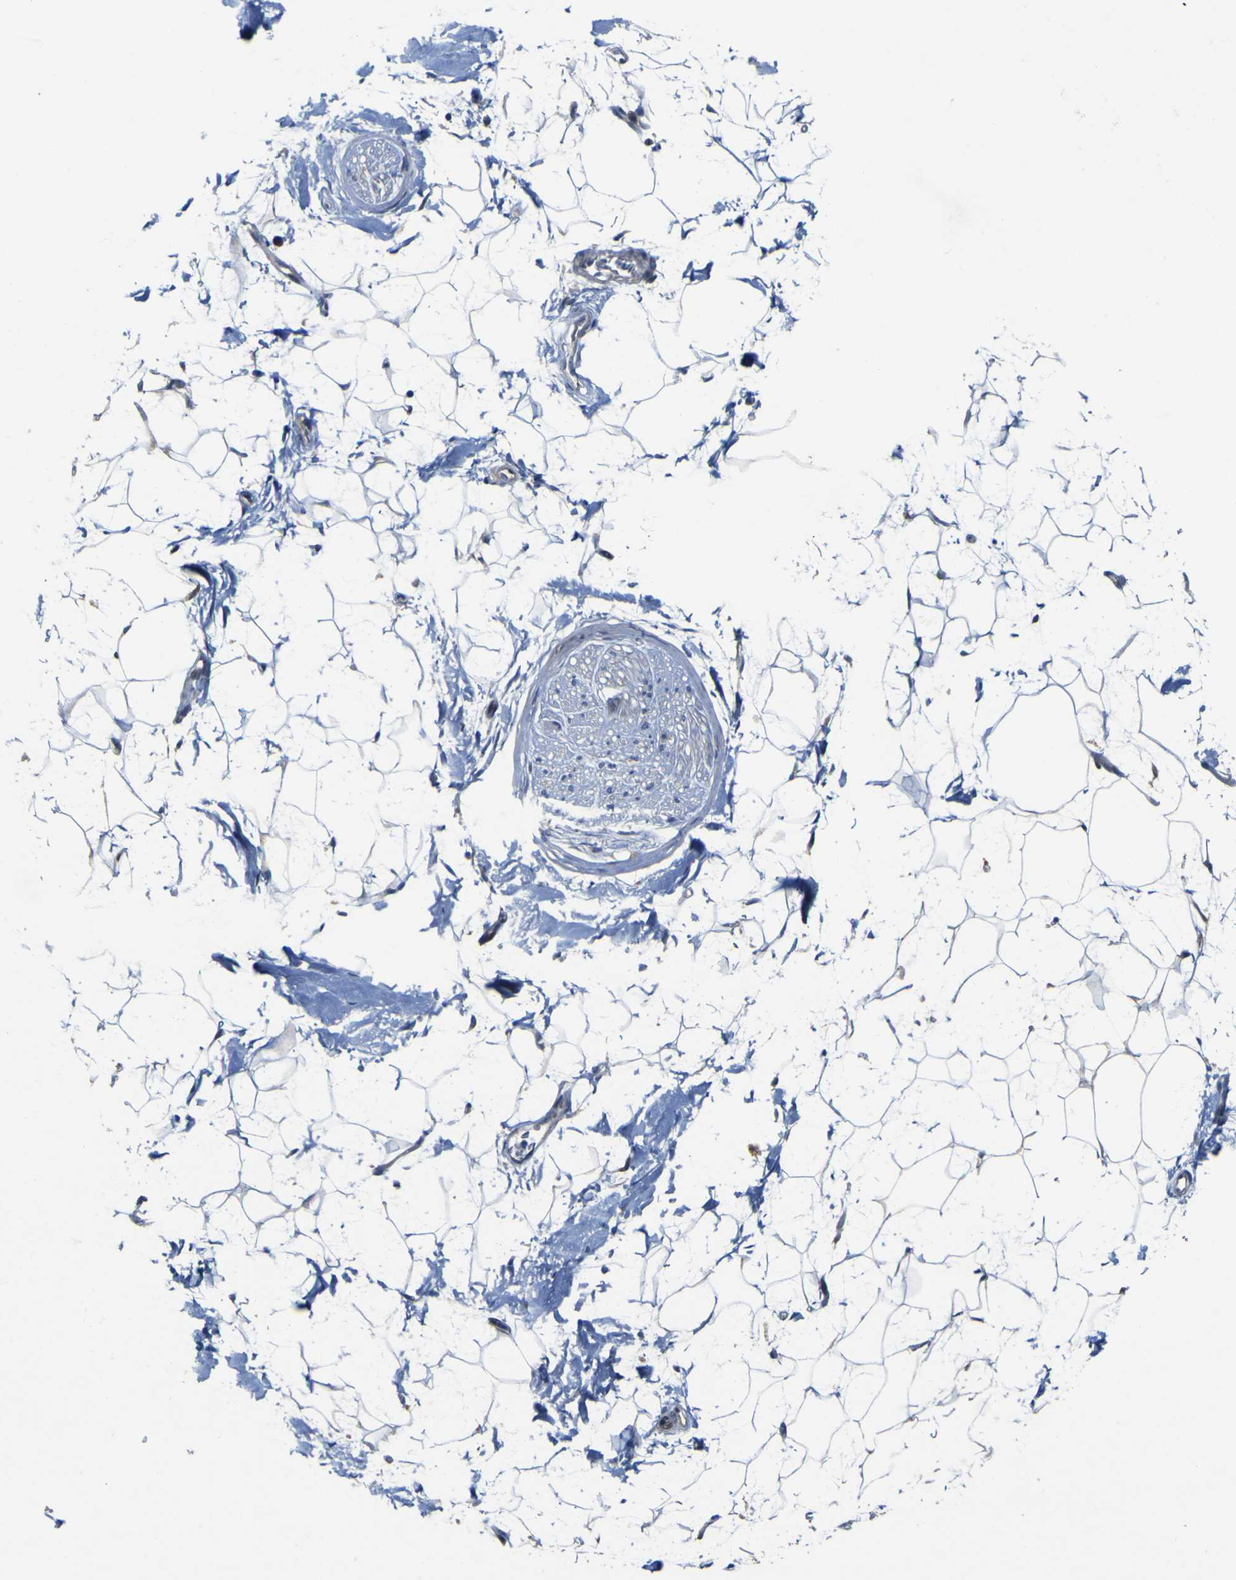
{"staining": {"intensity": "moderate", "quantity": "25%-75%", "location": "cytoplasmic/membranous,nuclear"}, "tissue": "adipose tissue", "cell_type": "Adipocytes", "image_type": "normal", "snomed": [{"axis": "morphology", "description": "Normal tissue, NOS"}, {"axis": "topography", "description": "Soft tissue"}], "caption": "IHC of unremarkable human adipose tissue displays medium levels of moderate cytoplasmic/membranous,nuclear positivity in approximately 25%-75% of adipocytes. Nuclei are stained in blue.", "gene": "NAV1", "patient": {"sex": "male", "age": 72}}